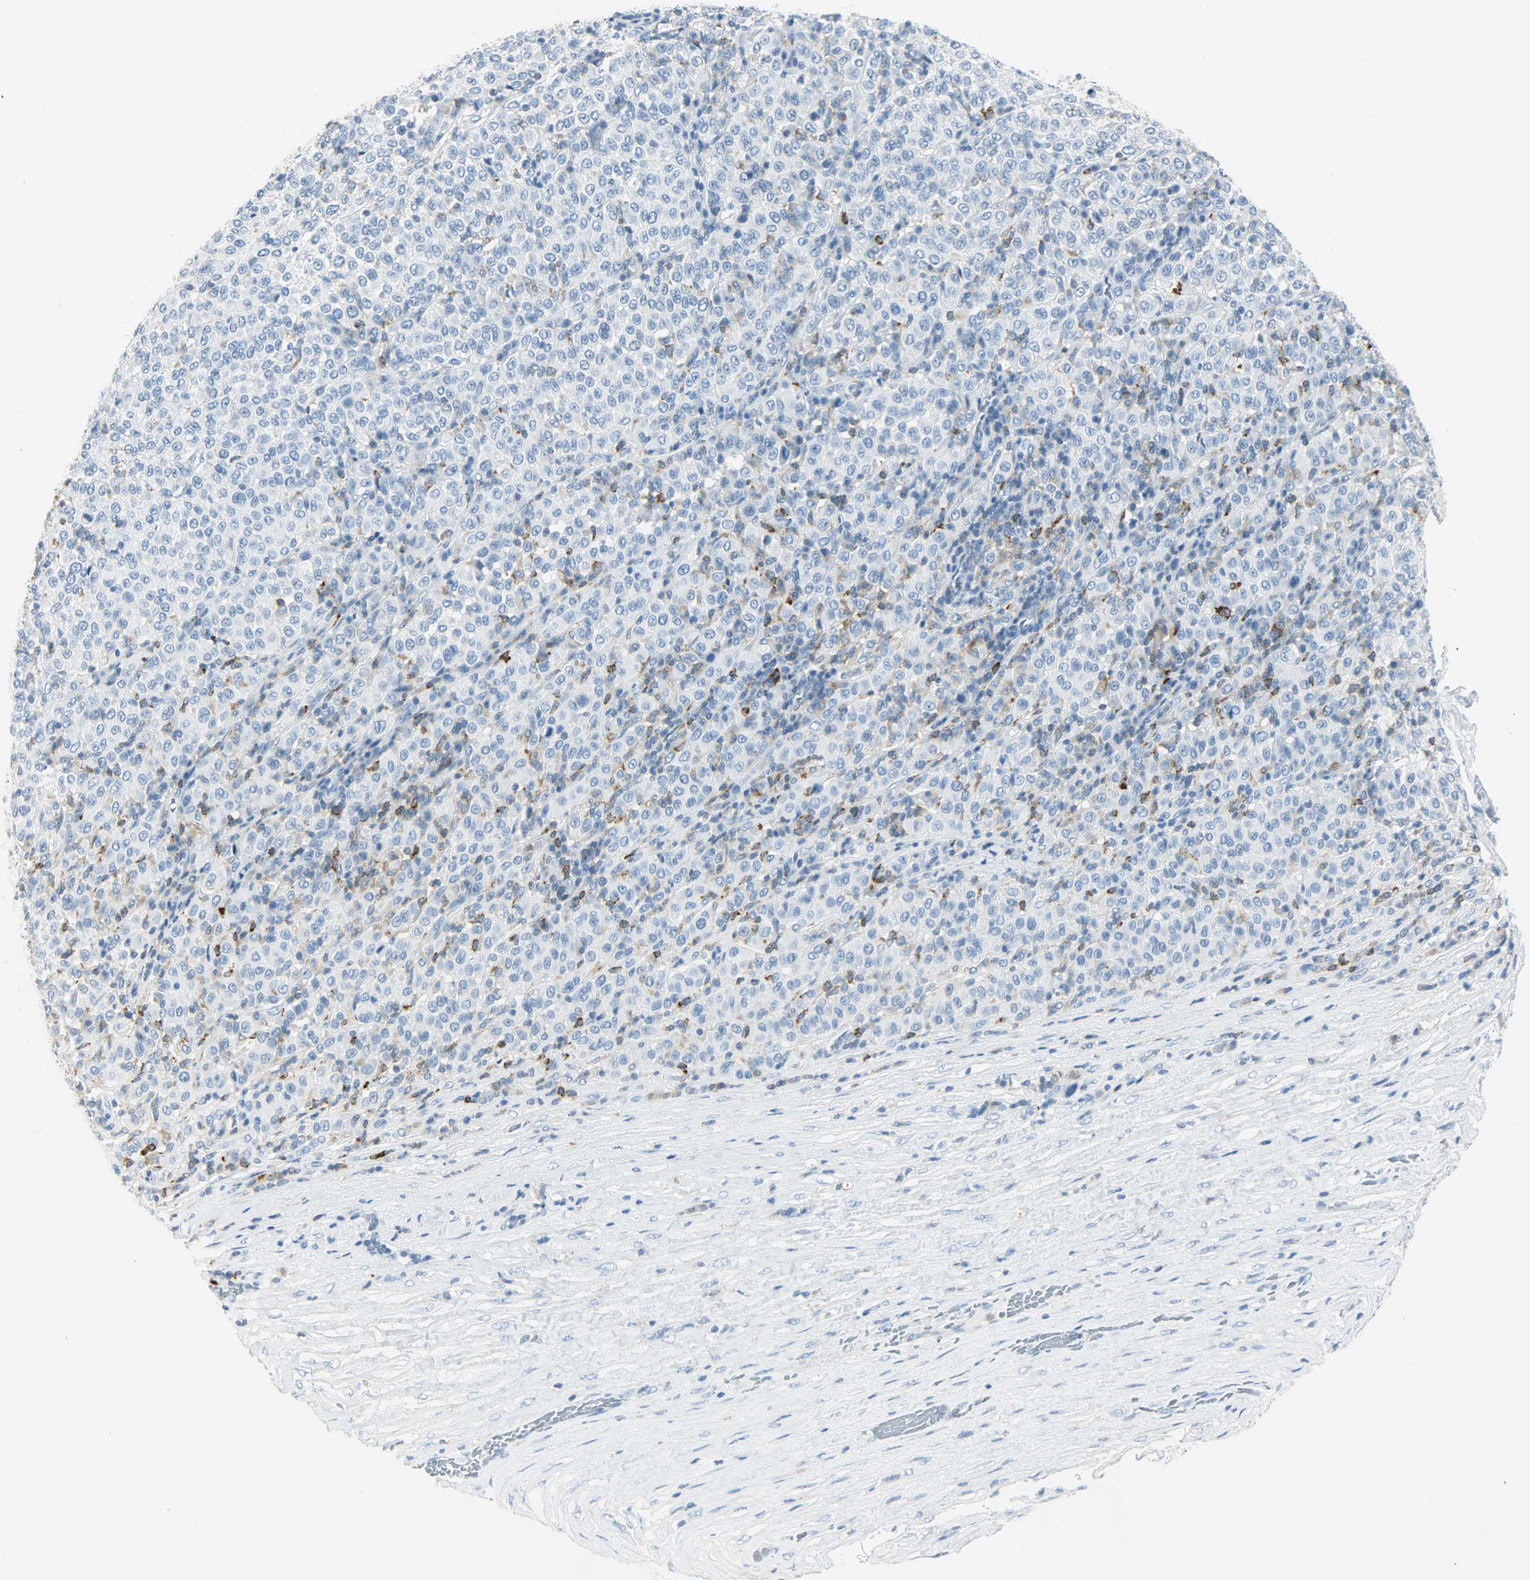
{"staining": {"intensity": "negative", "quantity": "none", "location": "none"}, "tissue": "melanoma", "cell_type": "Tumor cells", "image_type": "cancer", "snomed": [{"axis": "morphology", "description": "Malignant melanoma, Metastatic site"}, {"axis": "topography", "description": "Pancreas"}], "caption": "High power microscopy micrograph of an IHC image of melanoma, revealing no significant staining in tumor cells.", "gene": "PTPN6", "patient": {"sex": "female", "age": 30}}